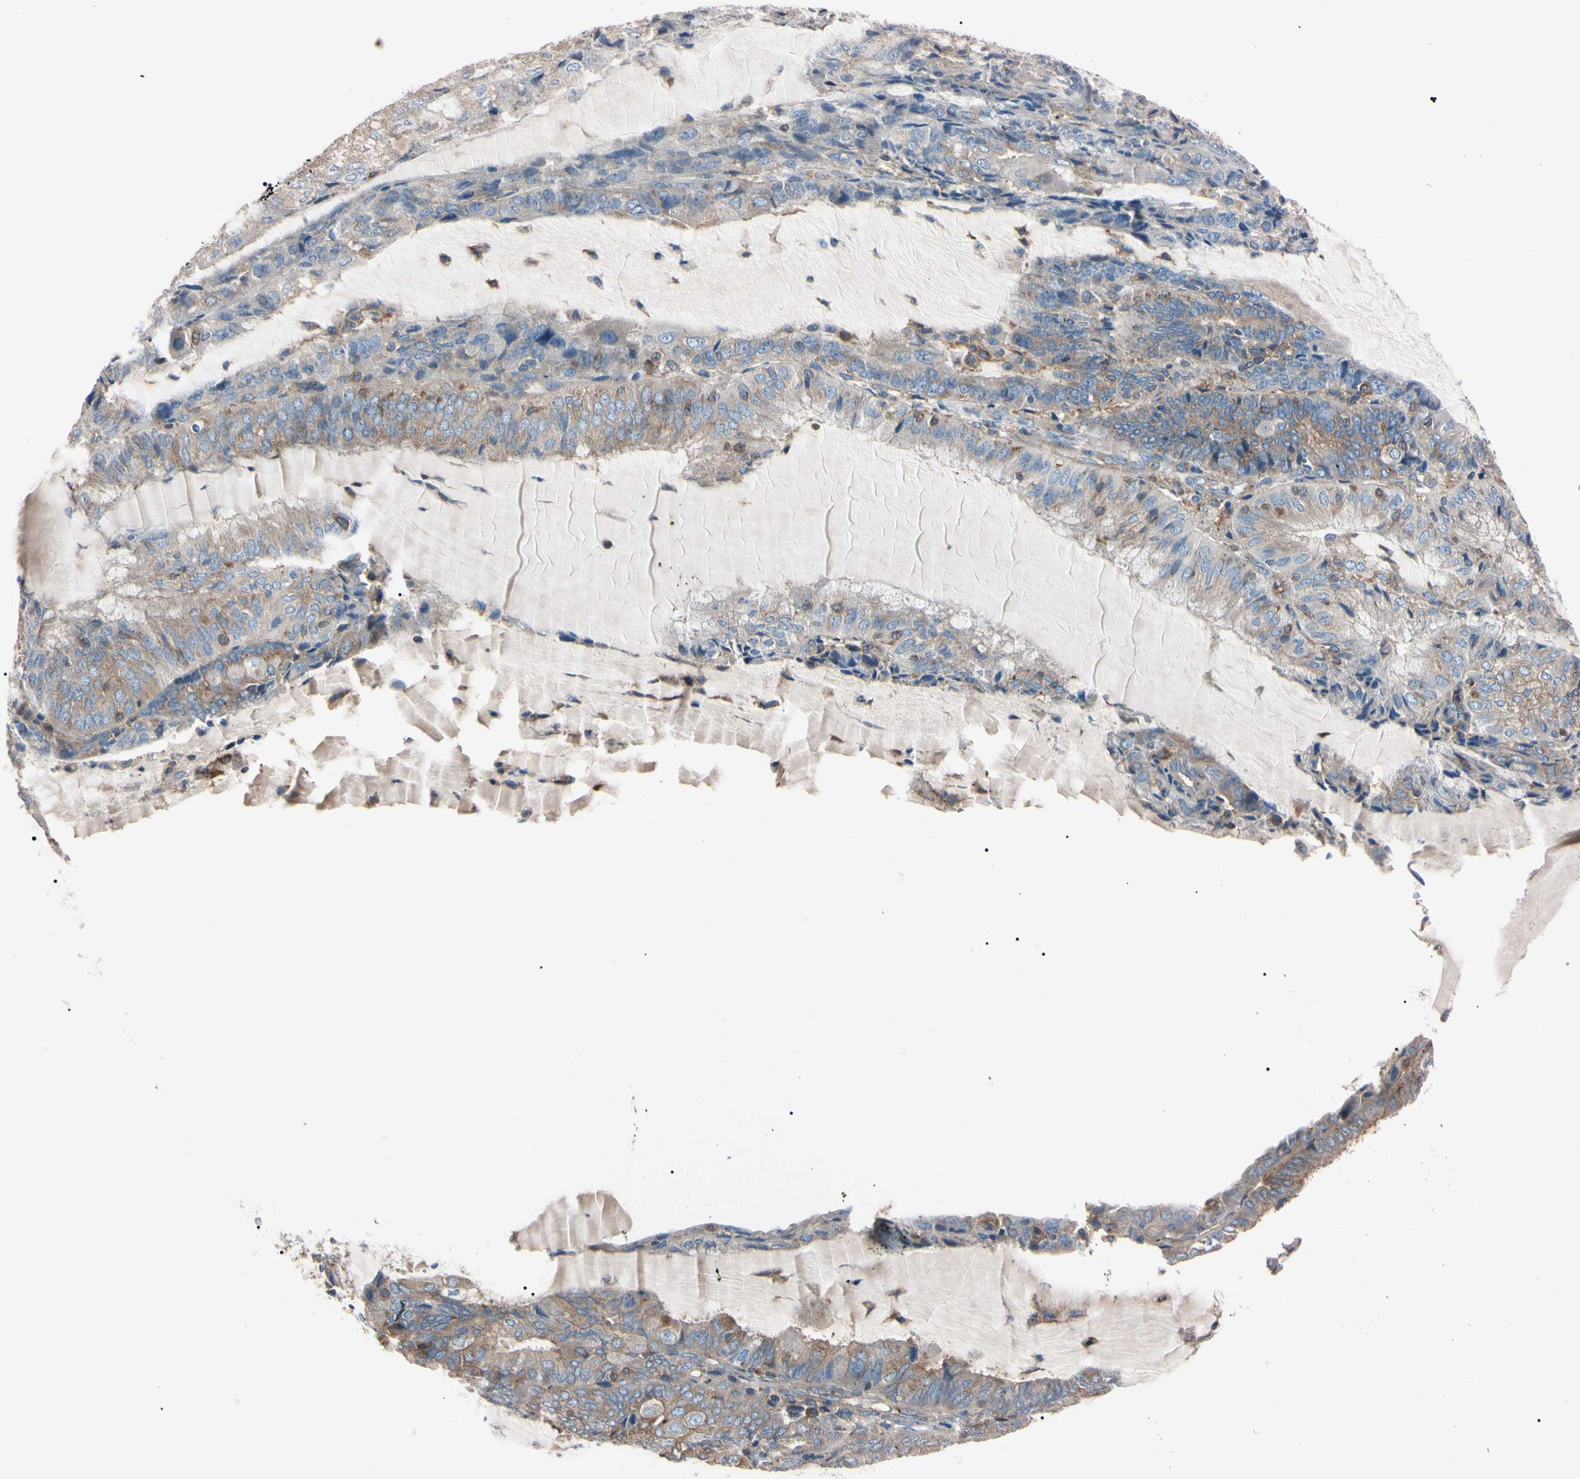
{"staining": {"intensity": "weak", "quantity": ">75%", "location": "cytoplasmic/membranous"}, "tissue": "endometrial cancer", "cell_type": "Tumor cells", "image_type": "cancer", "snomed": [{"axis": "morphology", "description": "Adenocarcinoma, NOS"}, {"axis": "topography", "description": "Endometrium"}], "caption": "IHC (DAB (3,3'-diaminobenzidine)) staining of human endometrial cancer reveals weak cytoplasmic/membranous protein staining in approximately >75% of tumor cells. (Brightfield microscopy of DAB IHC at high magnification).", "gene": "PRKACA", "patient": {"sex": "female", "age": 81}}